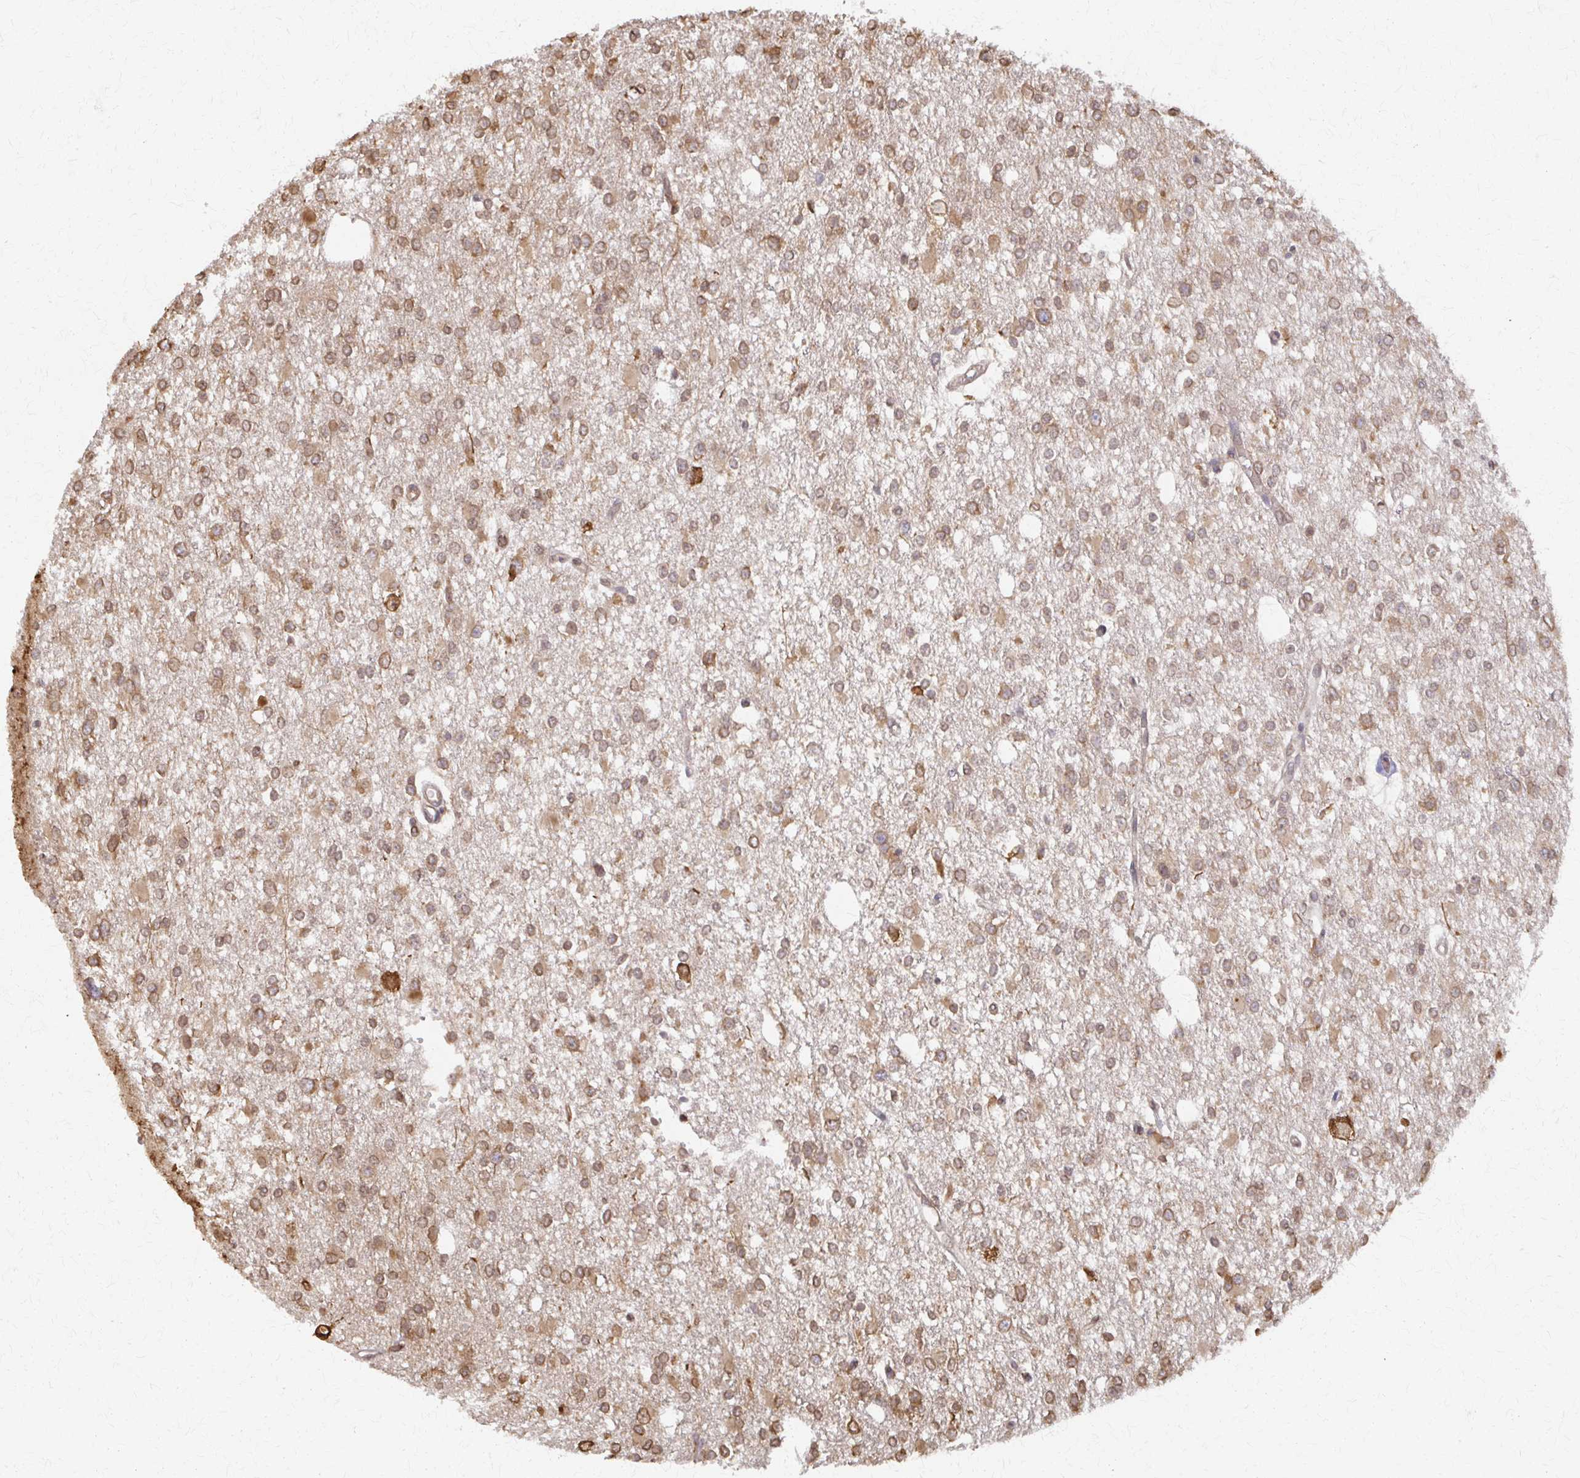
{"staining": {"intensity": "moderate", "quantity": ">75%", "location": "cytoplasmic/membranous"}, "tissue": "glioma", "cell_type": "Tumor cells", "image_type": "cancer", "snomed": [{"axis": "morphology", "description": "Glioma, malignant, Low grade"}, {"axis": "topography", "description": "Brain"}], "caption": "Protein staining demonstrates moderate cytoplasmic/membranous staining in about >75% of tumor cells in glioma.", "gene": "ARHGAP35", "patient": {"sex": "male", "age": 26}}